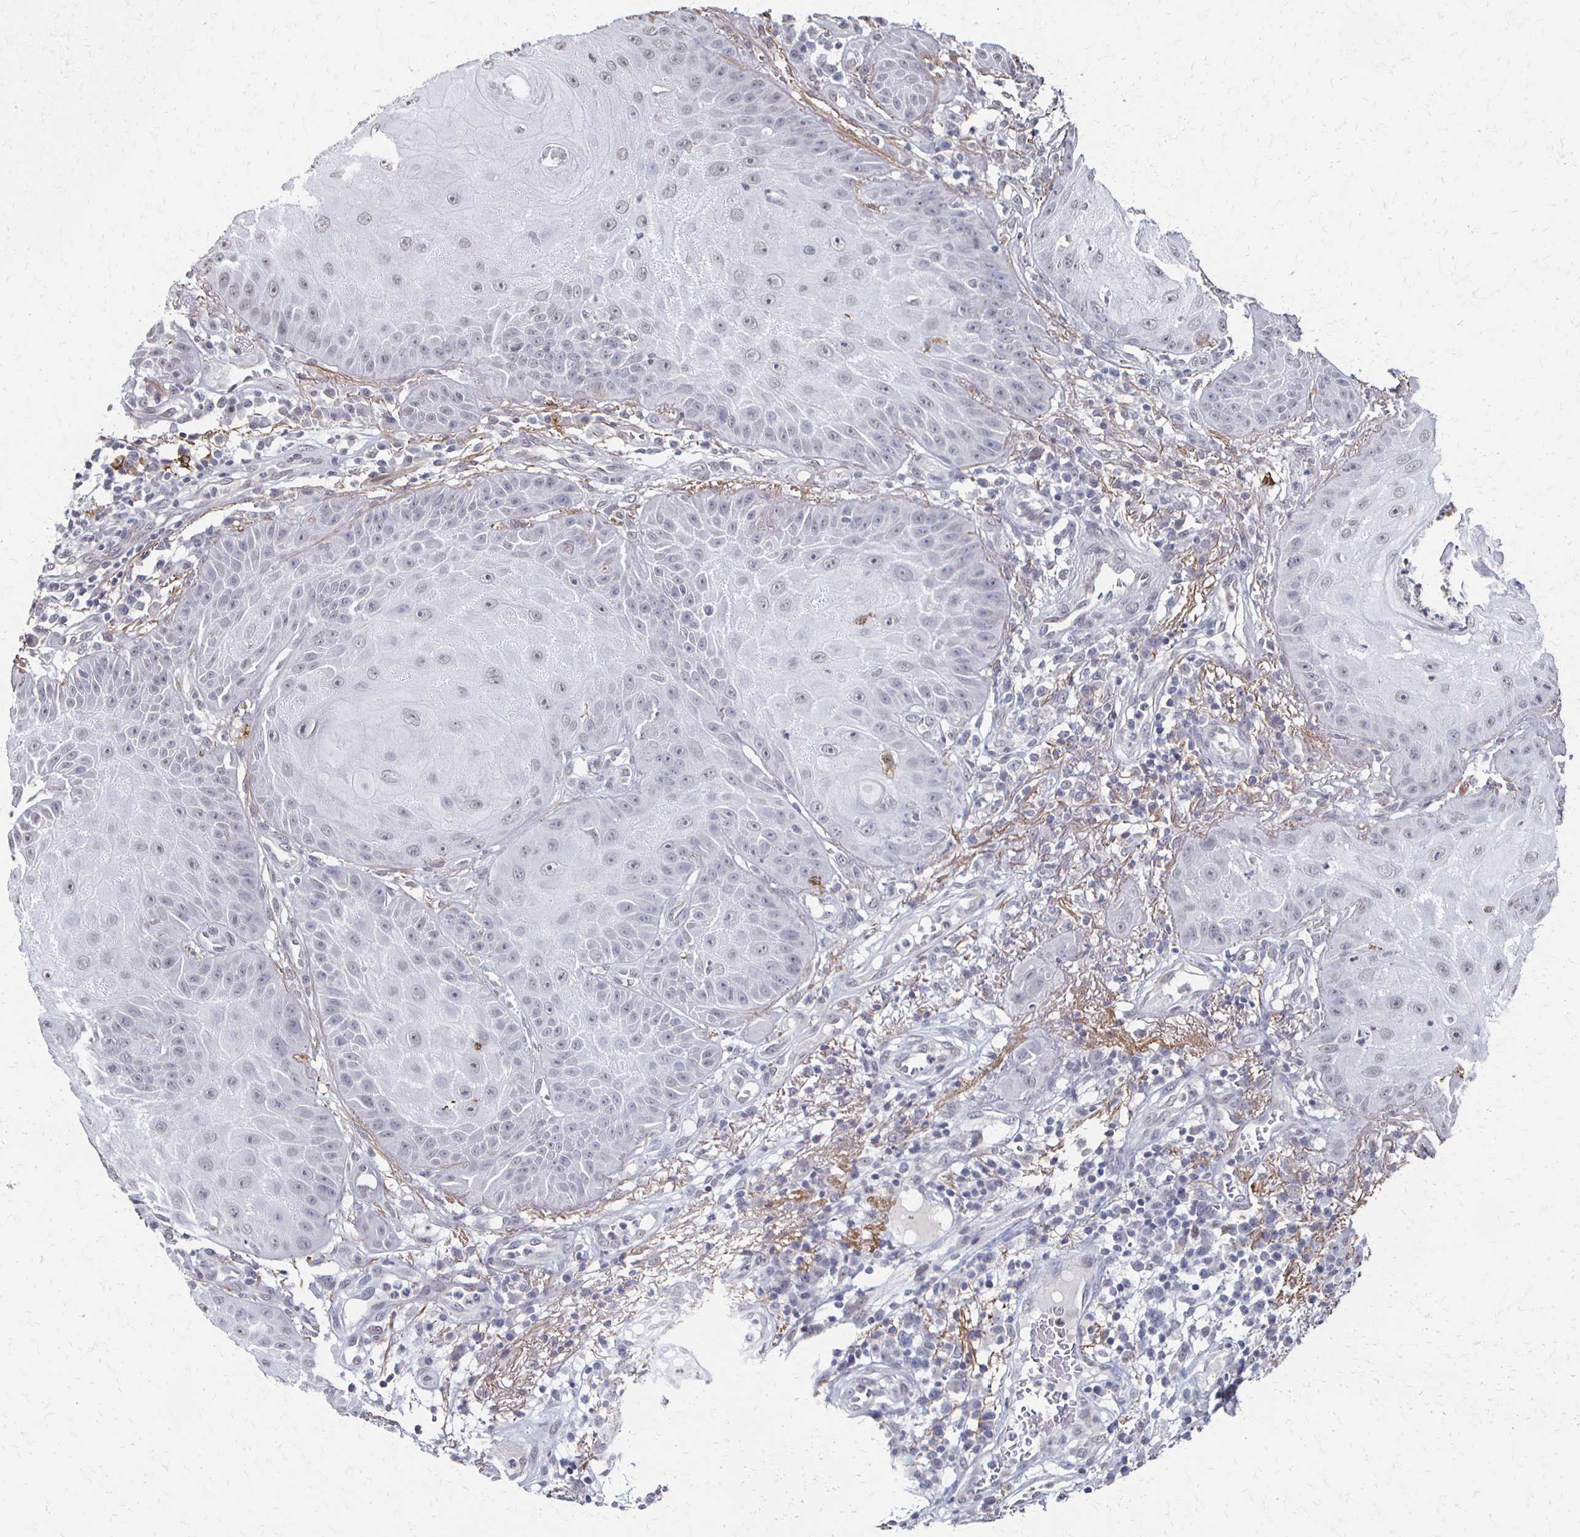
{"staining": {"intensity": "negative", "quantity": "none", "location": "none"}, "tissue": "skin cancer", "cell_type": "Tumor cells", "image_type": "cancer", "snomed": [{"axis": "morphology", "description": "Squamous cell carcinoma, NOS"}, {"axis": "topography", "description": "Skin"}], "caption": "Immunohistochemistry of human skin cancer (squamous cell carcinoma) shows no expression in tumor cells. (Stains: DAB (3,3'-diaminobenzidine) immunohistochemistry with hematoxylin counter stain, Microscopy: brightfield microscopy at high magnification).", "gene": "DAB1", "patient": {"sex": "male", "age": 70}}